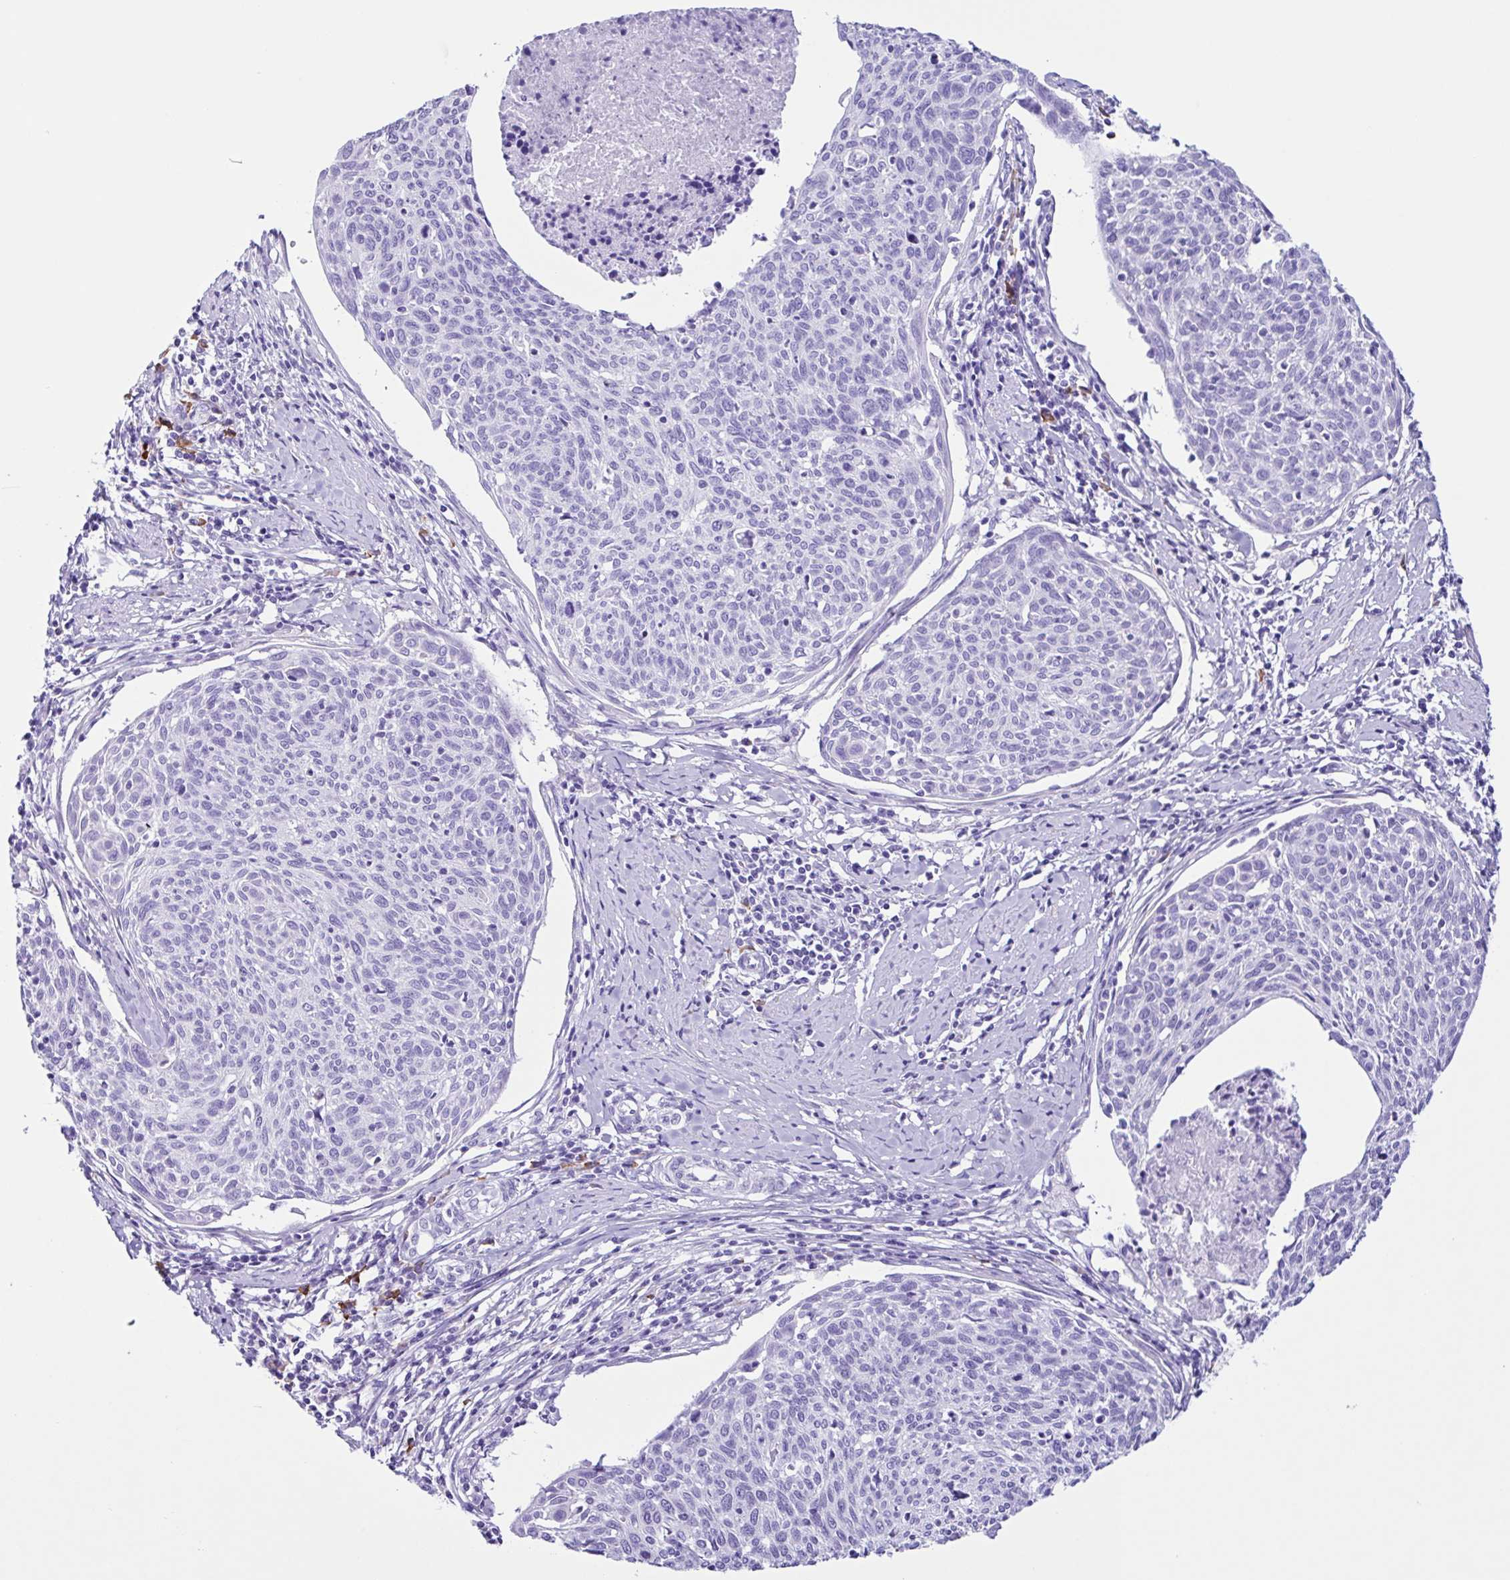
{"staining": {"intensity": "negative", "quantity": "none", "location": "none"}, "tissue": "cervical cancer", "cell_type": "Tumor cells", "image_type": "cancer", "snomed": [{"axis": "morphology", "description": "Squamous cell carcinoma, NOS"}, {"axis": "topography", "description": "Cervix"}], "caption": "Photomicrograph shows no protein expression in tumor cells of cervical cancer tissue.", "gene": "PIGF", "patient": {"sex": "female", "age": 49}}